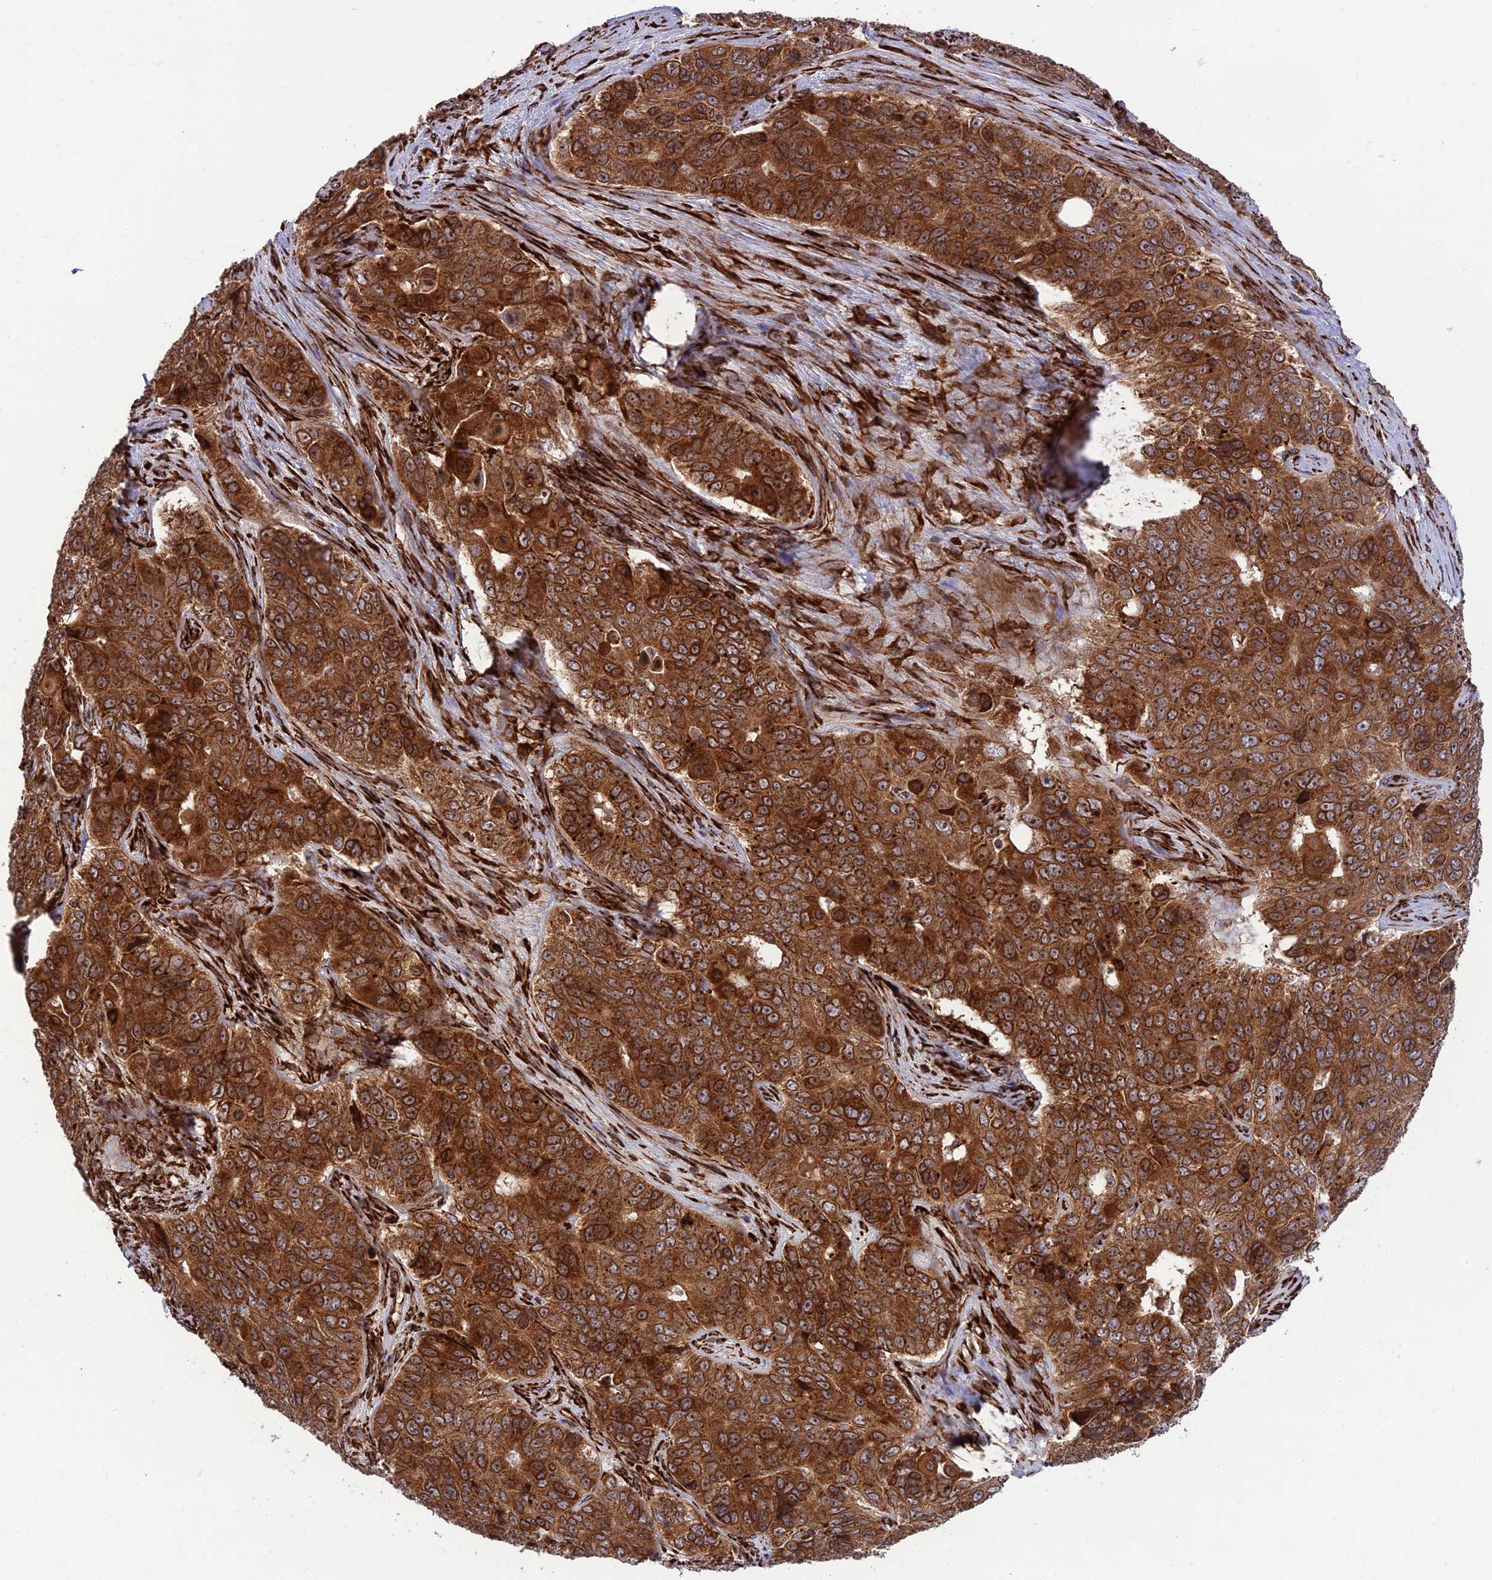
{"staining": {"intensity": "strong", "quantity": ">75%", "location": "cytoplasmic/membranous,nuclear"}, "tissue": "ovarian cancer", "cell_type": "Tumor cells", "image_type": "cancer", "snomed": [{"axis": "morphology", "description": "Carcinoma, endometroid"}, {"axis": "topography", "description": "Ovary"}], "caption": "IHC image of neoplastic tissue: ovarian endometroid carcinoma stained using immunohistochemistry (IHC) shows high levels of strong protein expression localized specifically in the cytoplasmic/membranous and nuclear of tumor cells, appearing as a cytoplasmic/membranous and nuclear brown color.", "gene": "CRTAP", "patient": {"sex": "female", "age": 51}}